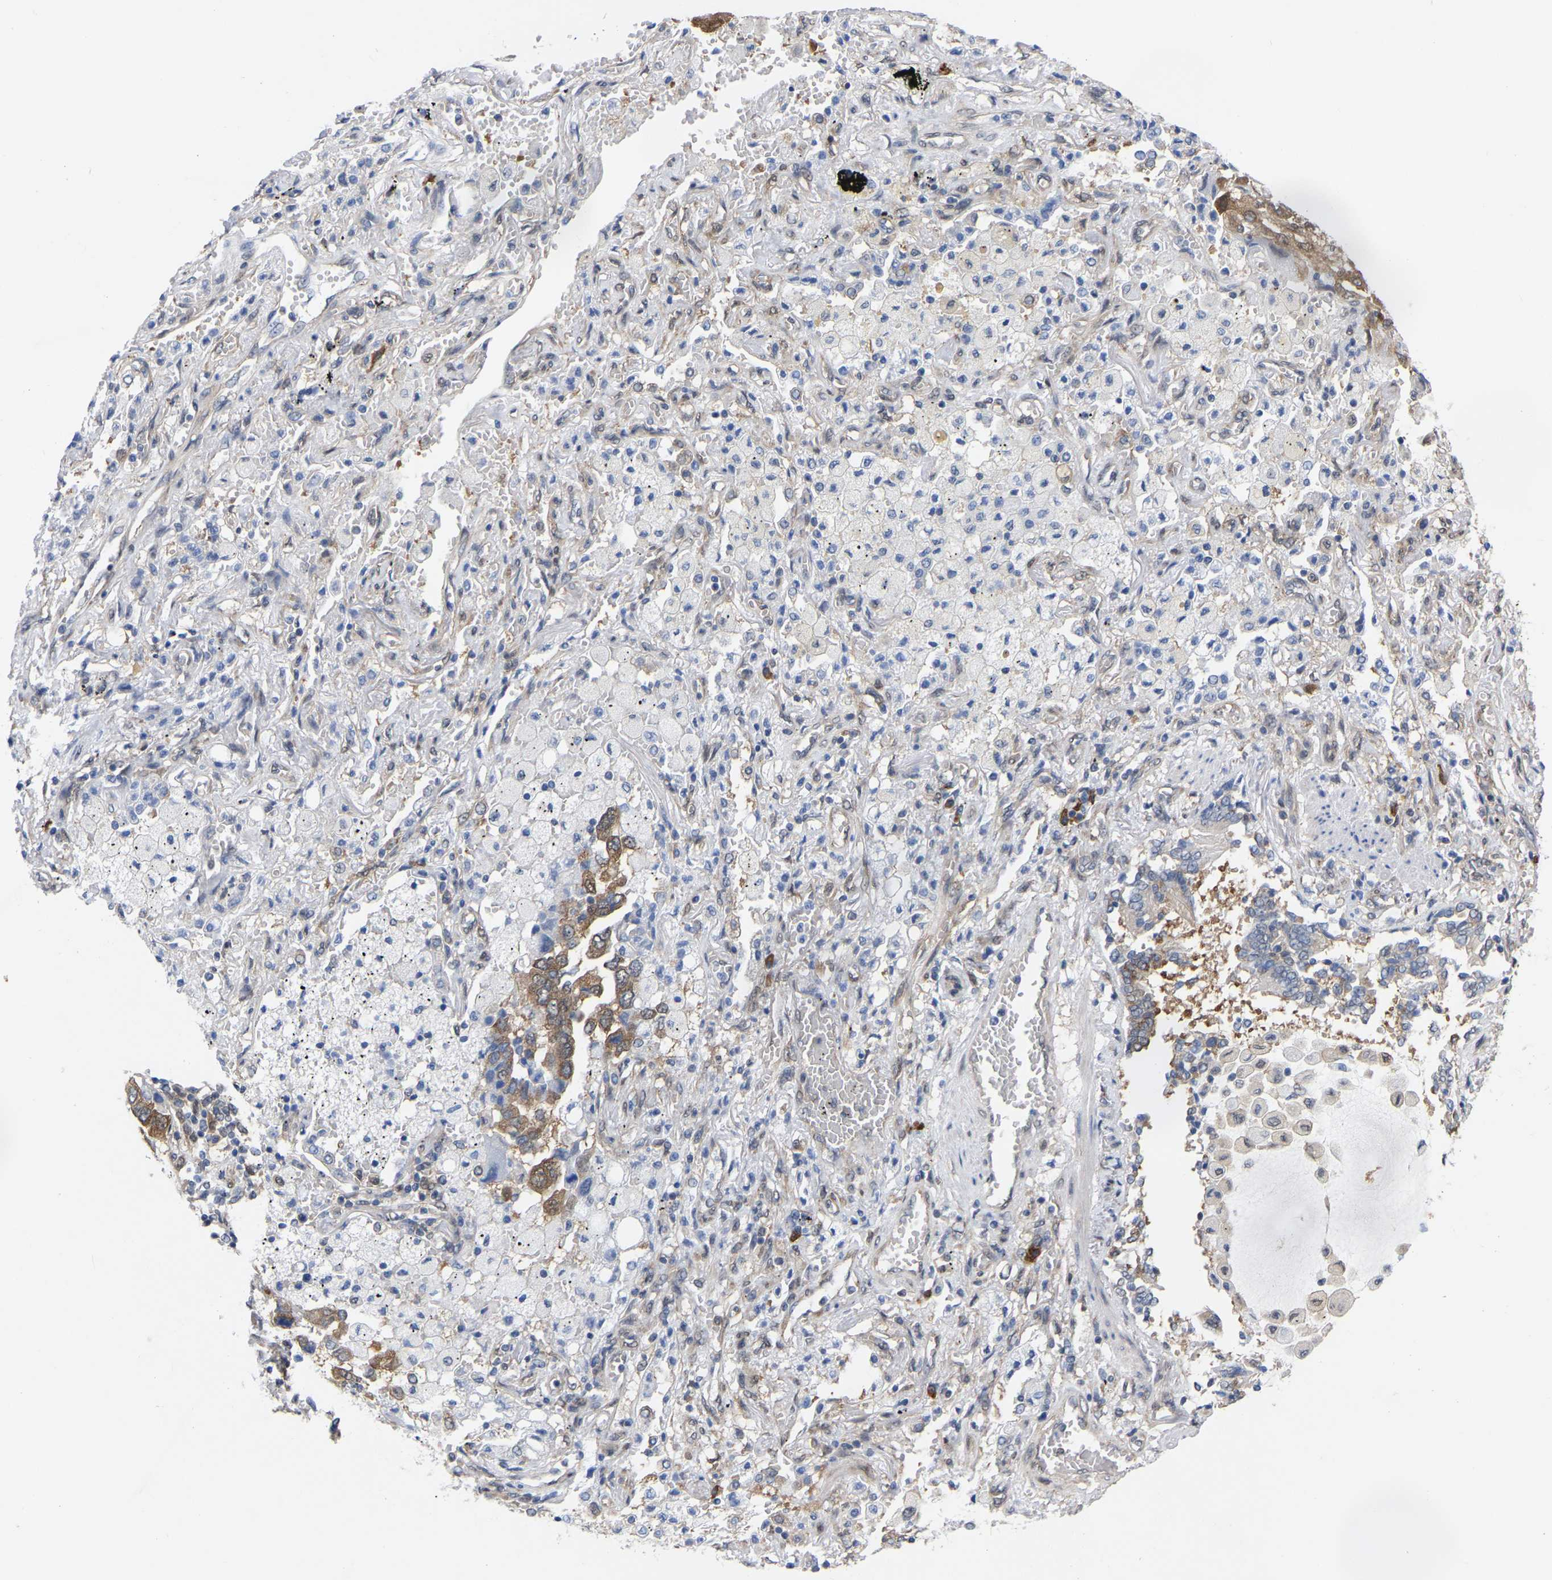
{"staining": {"intensity": "moderate", "quantity": "<25%", "location": "cytoplasmic/membranous"}, "tissue": "lung cancer", "cell_type": "Tumor cells", "image_type": "cancer", "snomed": [{"axis": "morphology", "description": "Adenocarcinoma, NOS"}, {"axis": "topography", "description": "Lung"}], "caption": "Protein expression analysis of adenocarcinoma (lung) shows moderate cytoplasmic/membranous expression in approximately <25% of tumor cells.", "gene": "UBE4B", "patient": {"sex": "female", "age": 65}}